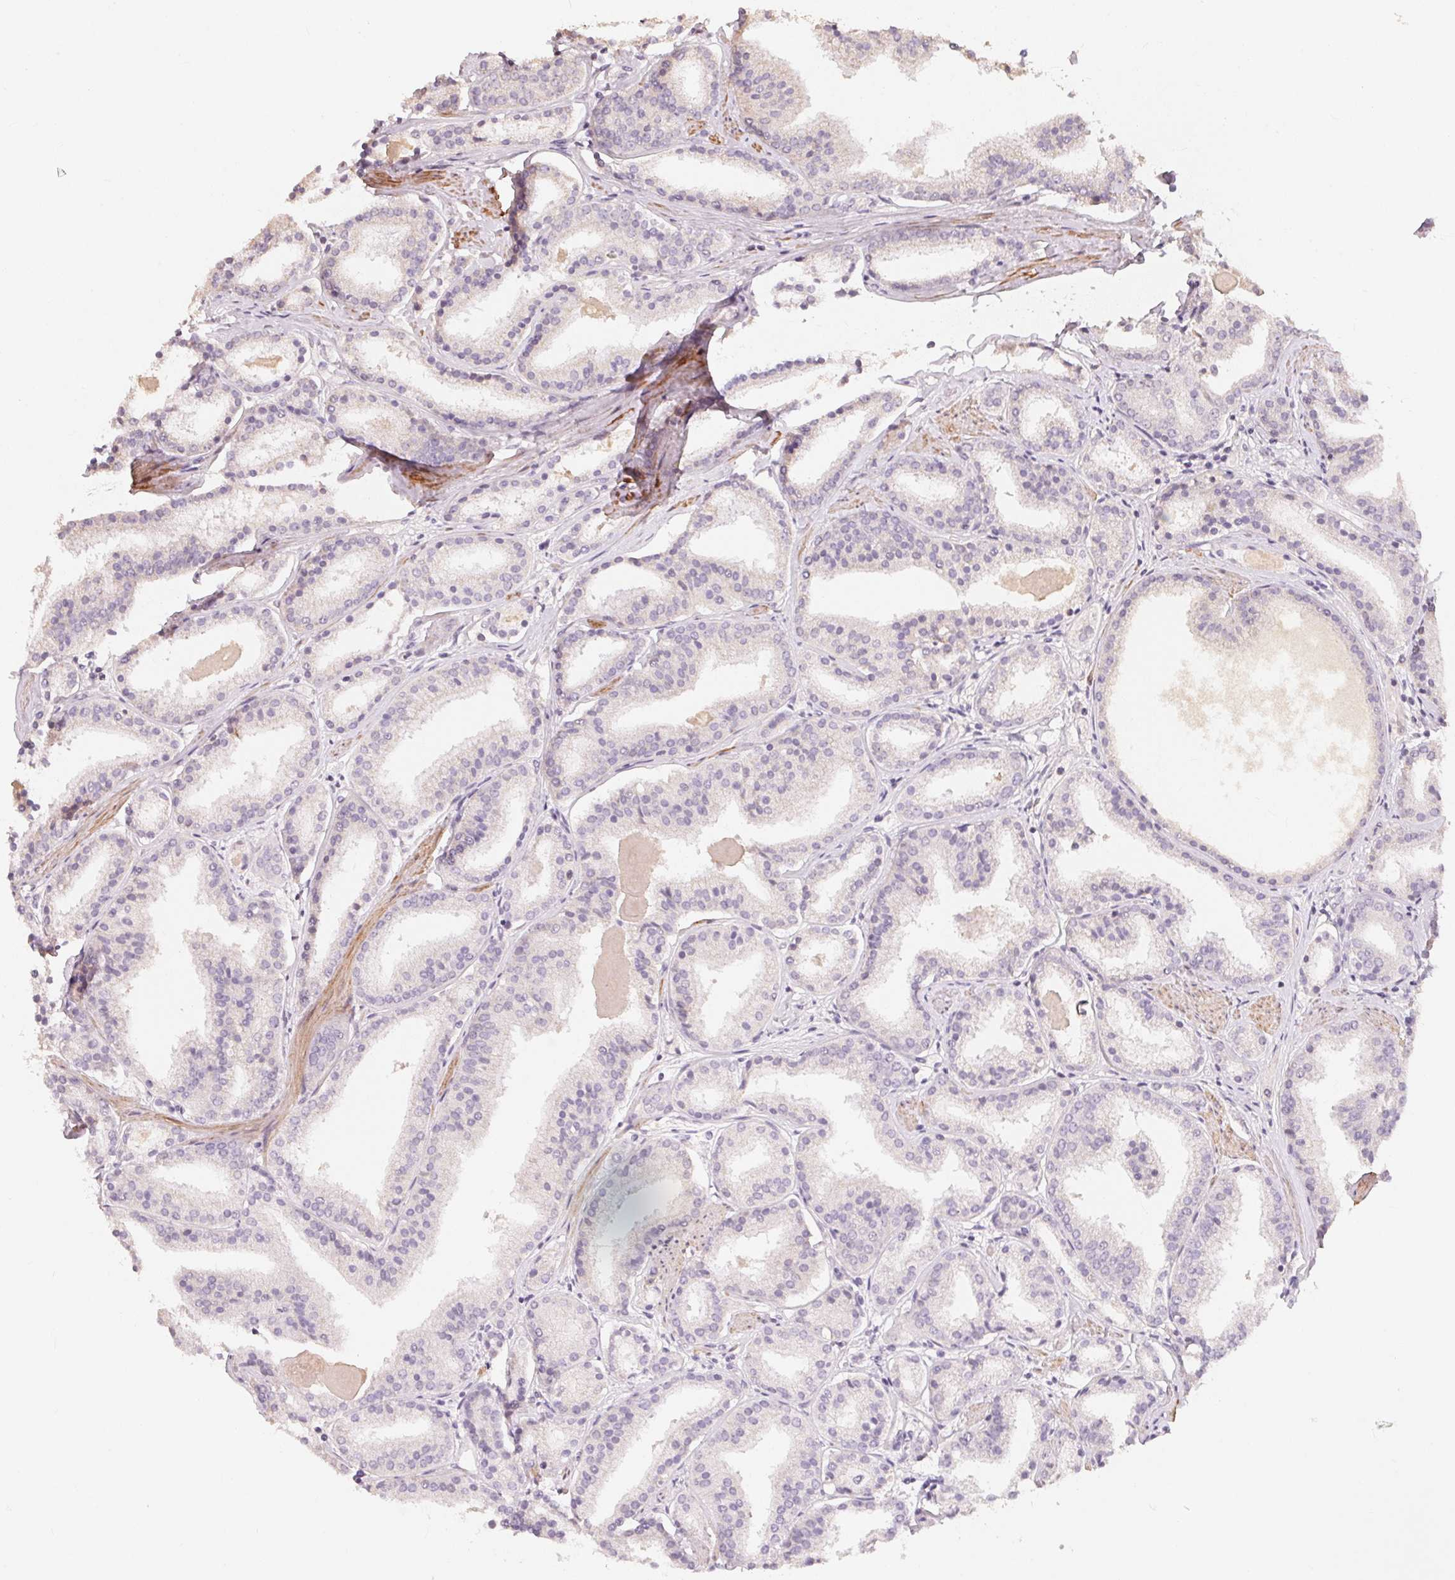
{"staining": {"intensity": "negative", "quantity": "none", "location": "none"}, "tissue": "prostate cancer", "cell_type": "Tumor cells", "image_type": "cancer", "snomed": [{"axis": "morphology", "description": "Adenocarcinoma, High grade"}, {"axis": "topography", "description": "Prostate"}], "caption": "High power microscopy histopathology image of an IHC histopathology image of prostate high-grade adenocarcinoma, revealing no significant staining in tumor cells.", "gene": "TP53AIP1", "patient": {"sex": "male", "age": 63}}